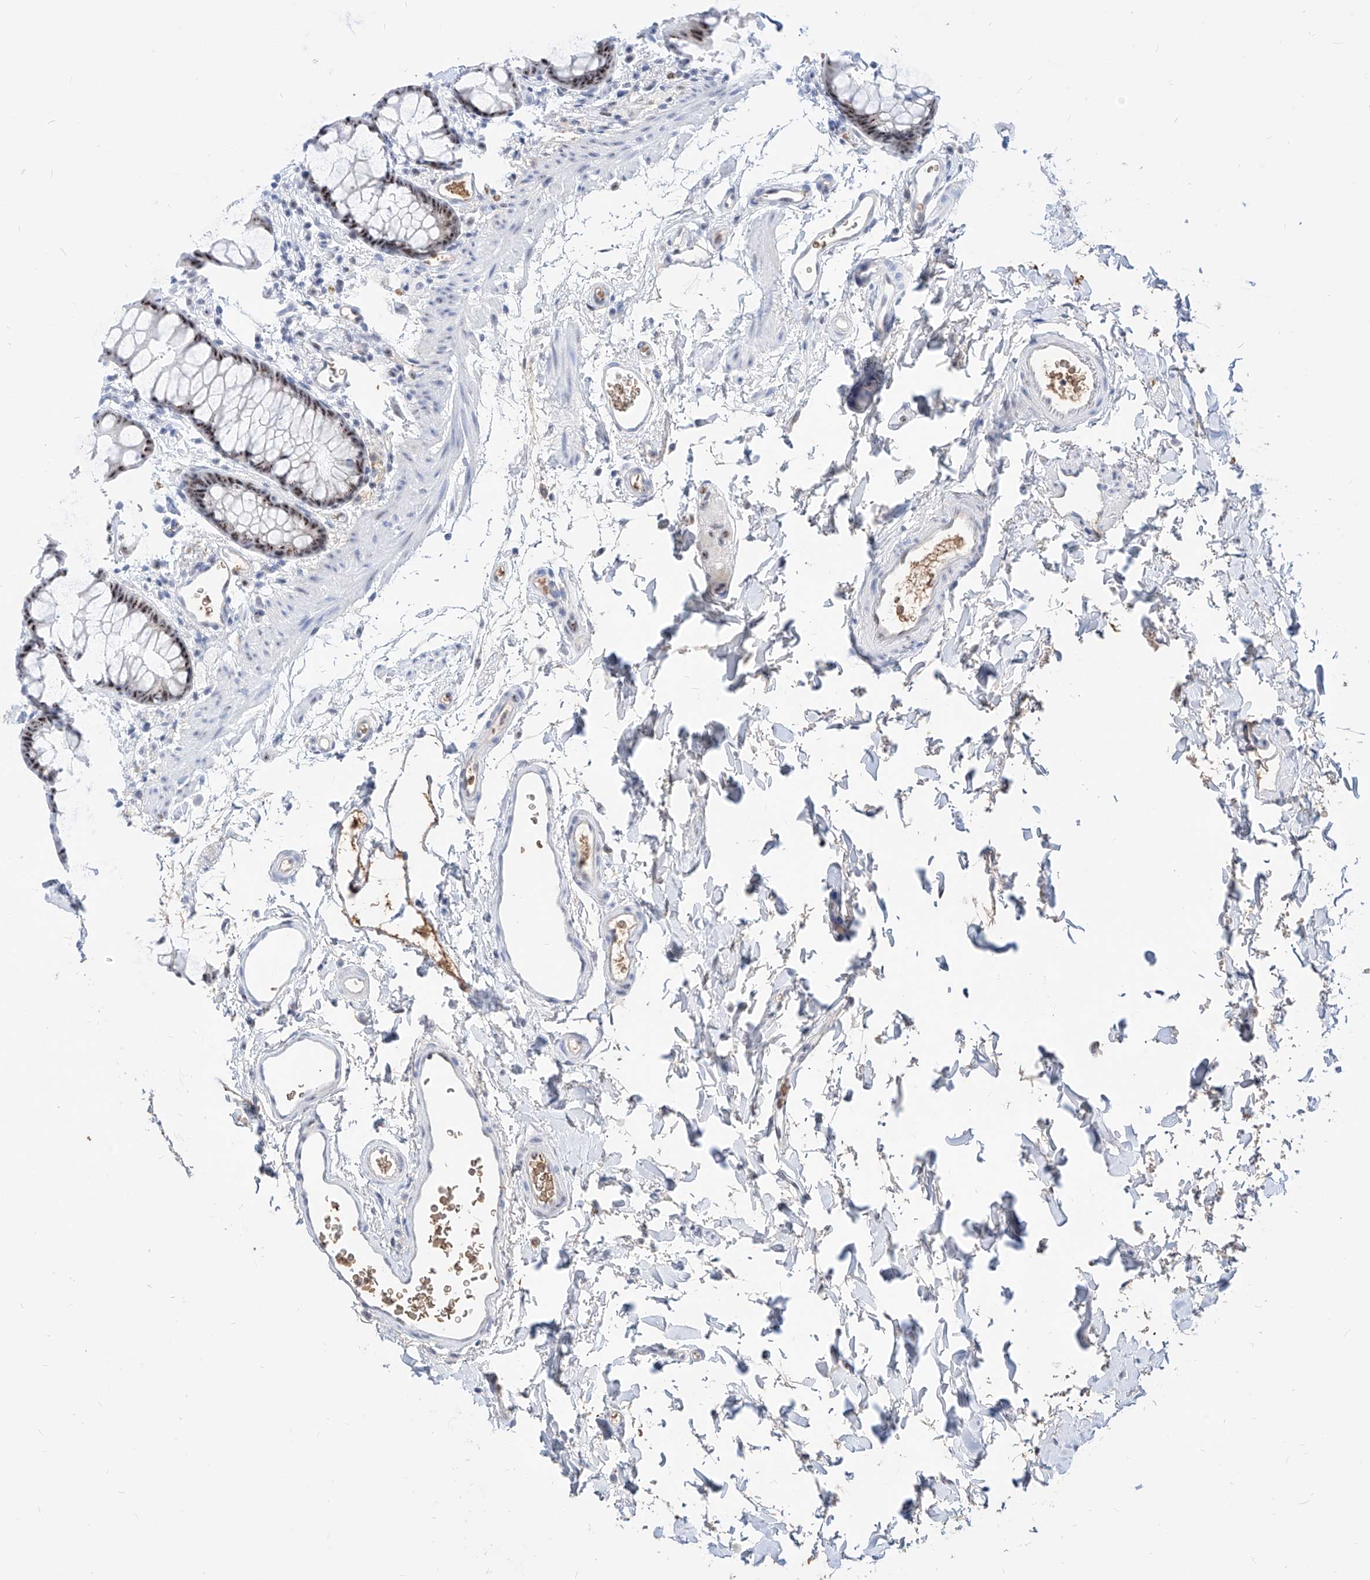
{"staining": {"intensity": "strong", "quantity": ">75%", "location": "nuclear"}, "tissue": "rectum", "cell_type": "Glandular cells", "image_type": "normal", "snomed": [{"axis": "morphology", "description": "Normal tissue, NOS"}, {"axis": "topography", "description": "Rectum"}], "caption": "A high amount of strong nuclear expression is appreciated in about >75% of glandular cells in benign rectum.", "gene": "ZFP42", "patient": {"sex": "female", "age": 65}}